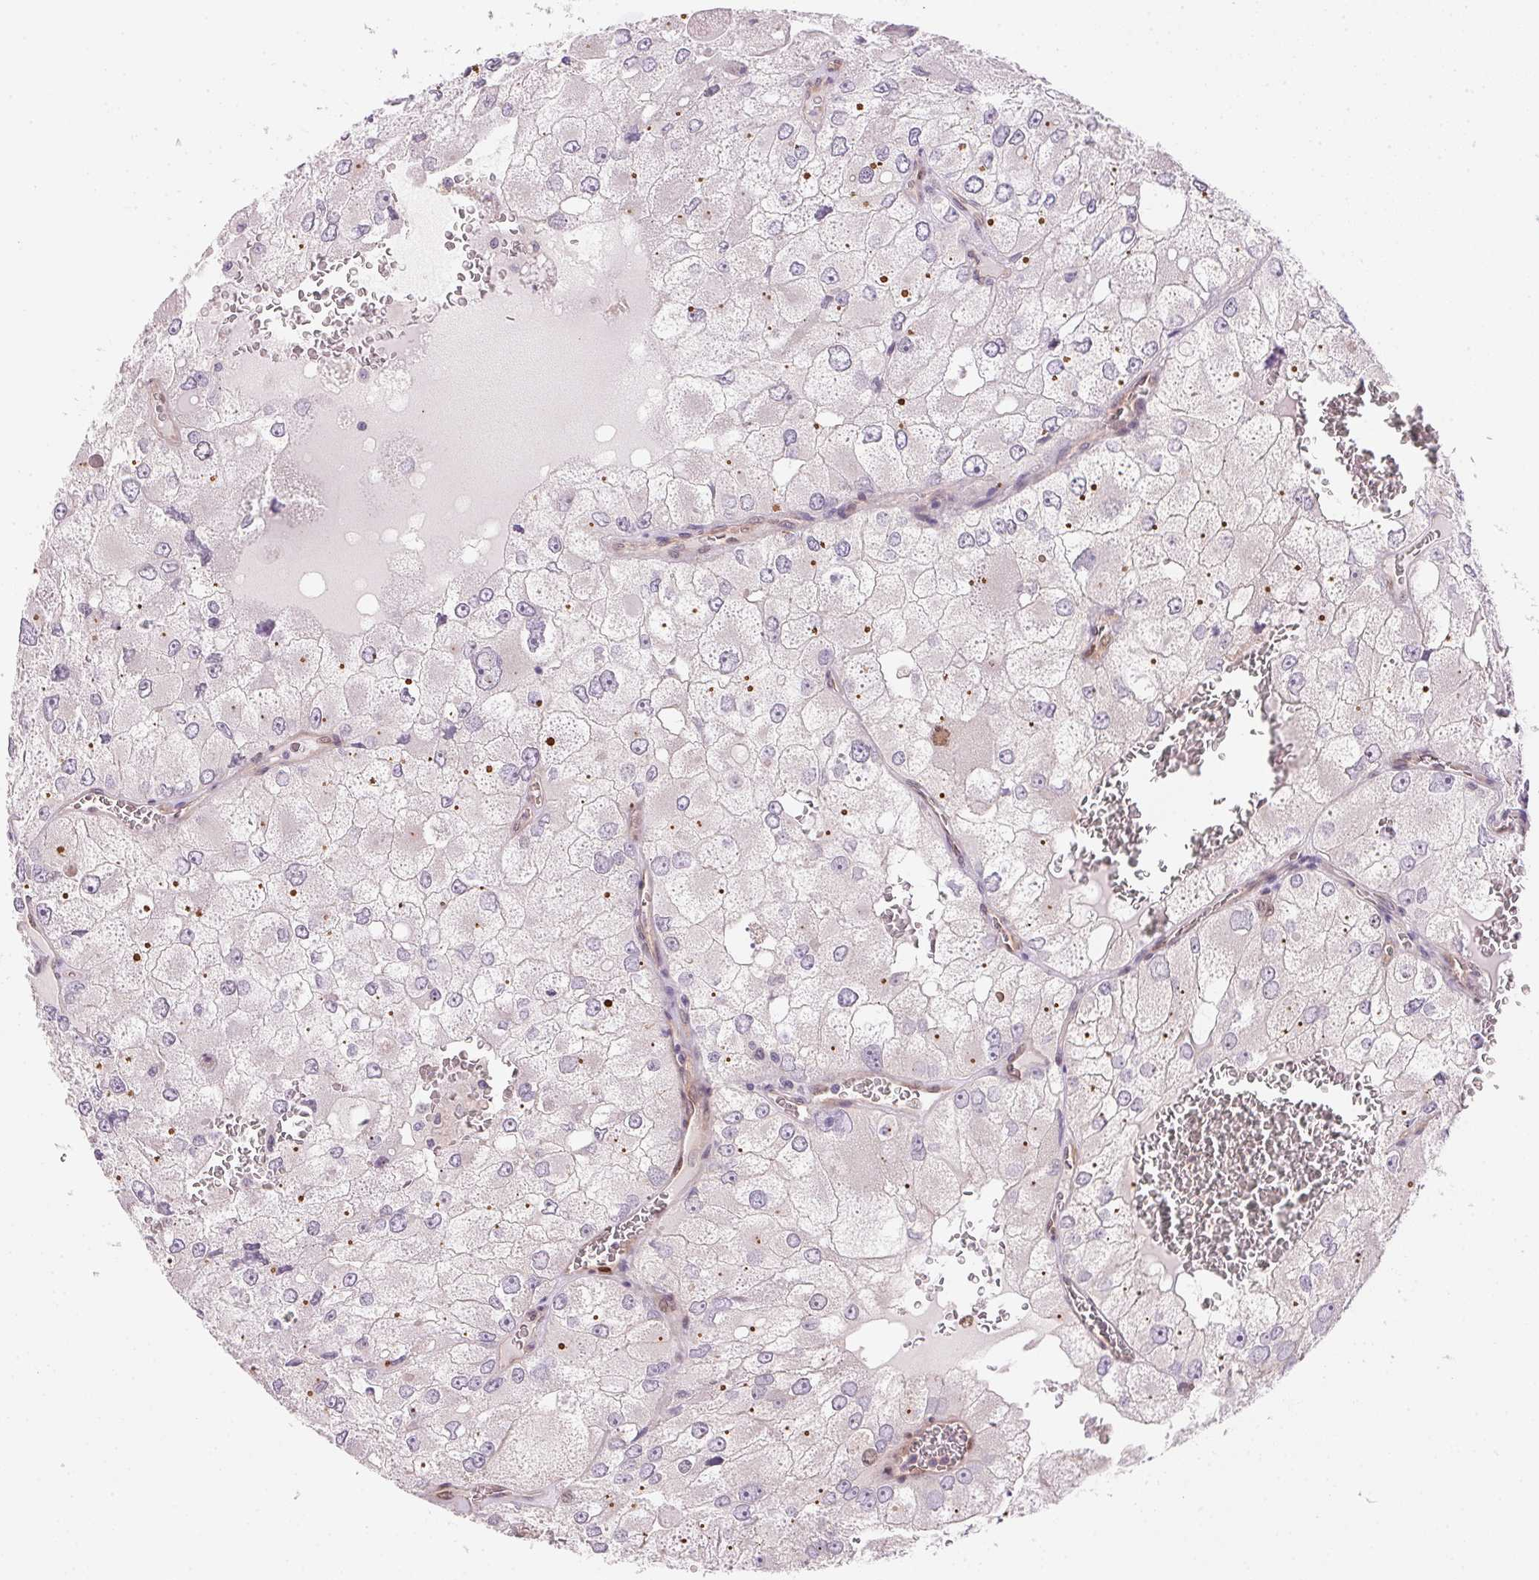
{"staining": {"intensity": "negative", "quantity": "none", "location": "none"}, "tissue": "renal cancer", "cell_type": "Tumor cells", "image_type": "cancer", "snomed": [{"axis": "morphology", "description": "Adenocarcinoma, NOS"}, {"axis": "topography", "description": "Kidney"}], "caption": "Micrograph shows no significant protein positivity in tumor cells of renal cancer (adenocarcinoma).", "gene": "SMTN", "patient": {"sex": "female", "age": 70}}